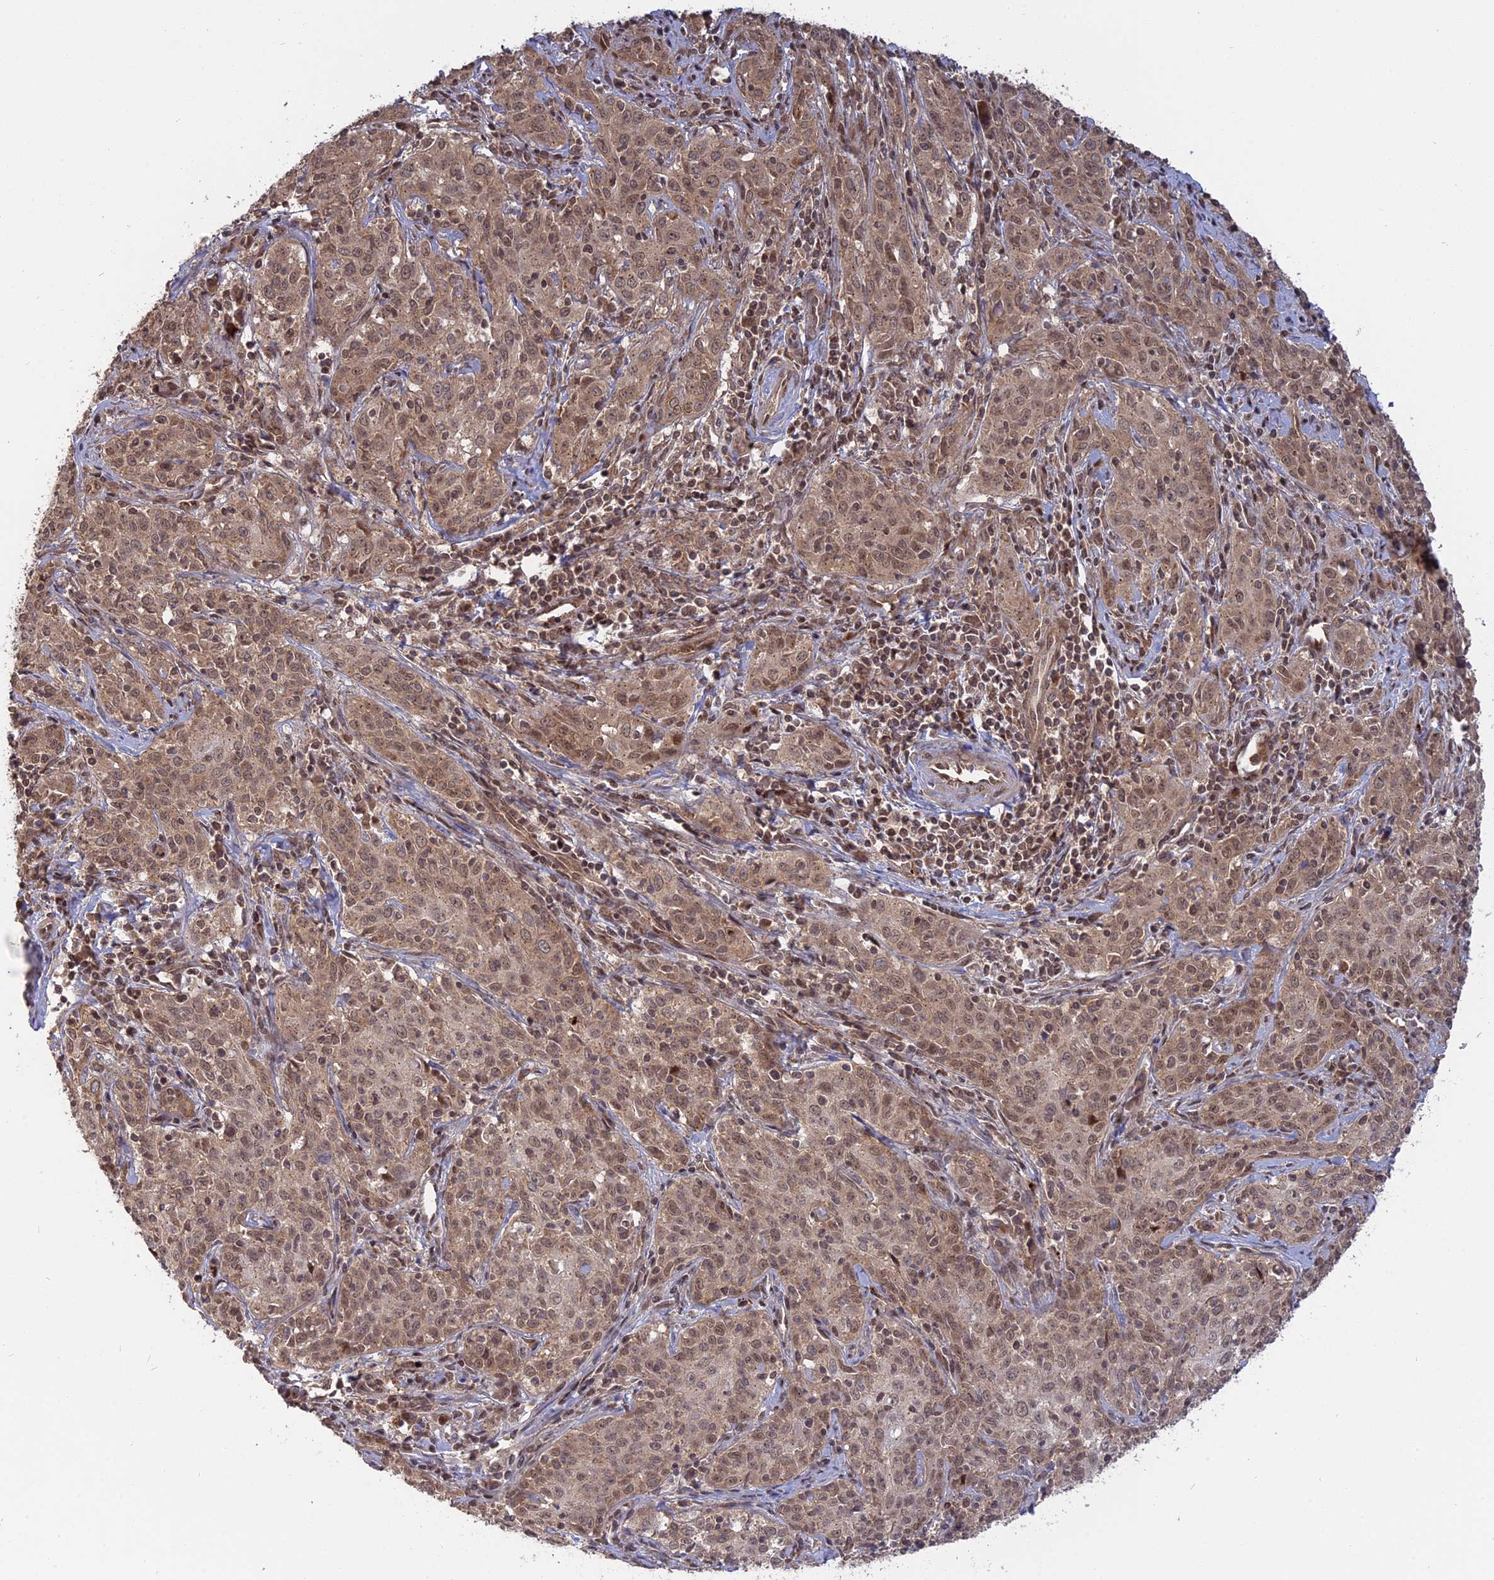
{"staining": {"intensity": "moderate", "quantity": ">75%", "location": "nuclear"}, "tissue": "cervical cancer", "cell_type": "Tumor cells", "image_type": "cancer", "snomed": [{"axis": "morphology", "description": "Squamous cell carcinoma, NOS"}, {"axis": "topography", "description": "Cervix"}], "caption": "Cervical cancer (squamous cell carcinoma) was stained to show a protein in brown. There is medium levels of moderate nuclear expression in about >75% of tumor cells.", "gene": "PKIG", "patient": {"sex": "female", "age": 57}}